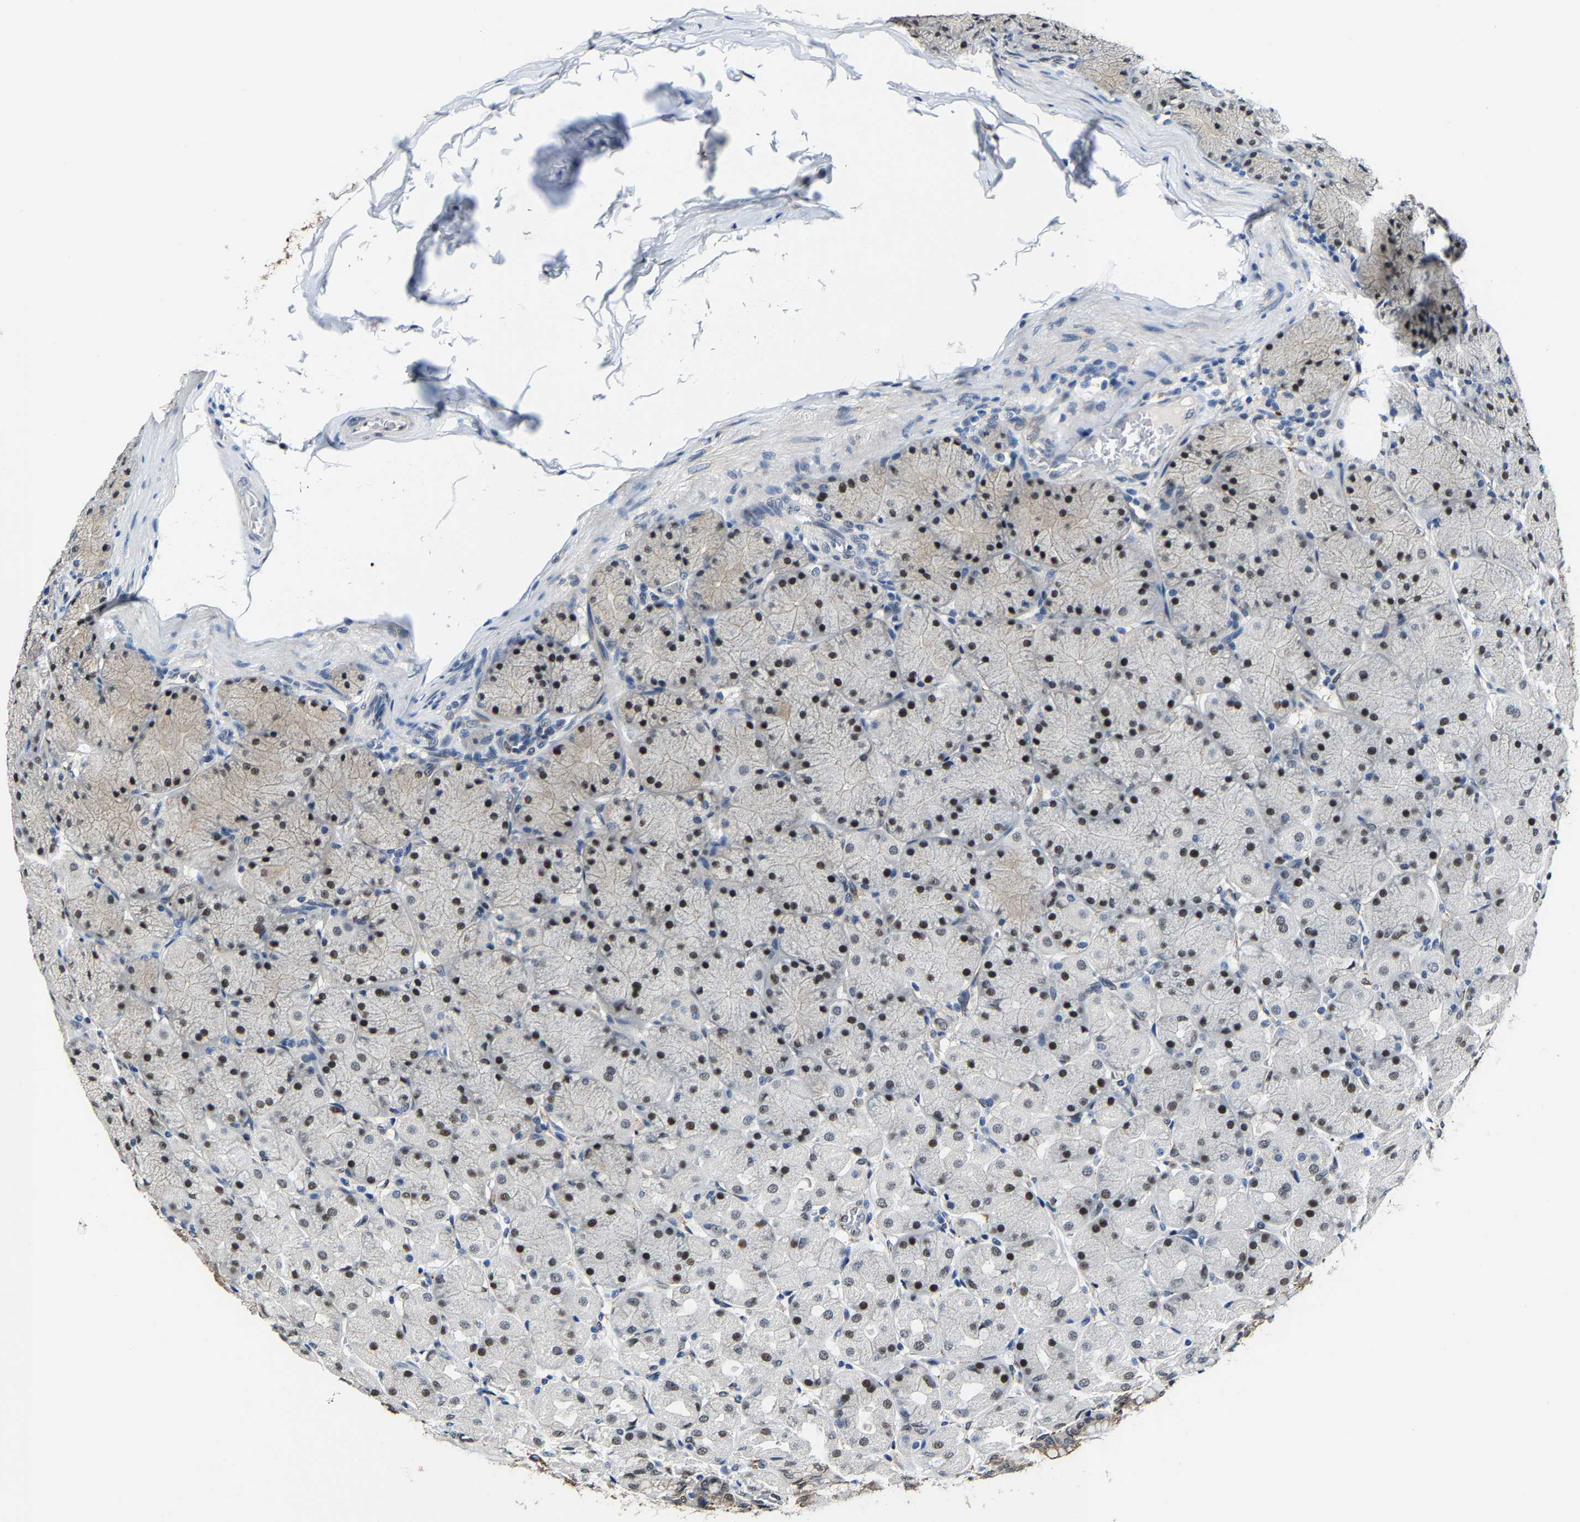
{"staining": {"intensity": "moderate", "quantity": "25%-75%", "location": "cytoplasmic/membranous,nuclear"}, "tissue": "stomach", "cell_type": "Glandular cells", "image_type": "normal", "snomed": [{"axis": "morphology", "description": "Normal tissue, NOS"}, {"axis": "topography", "description": "Stomach, upper"}], "caption": "This image displays IHC staining of benign human stomach, with medium moderate cytoplasmic/membranous,nuclear staining in approximately 25%-75% of glandular cells.", "gene": "METTL1", "patient": {"sex": "female", "age": 56}}